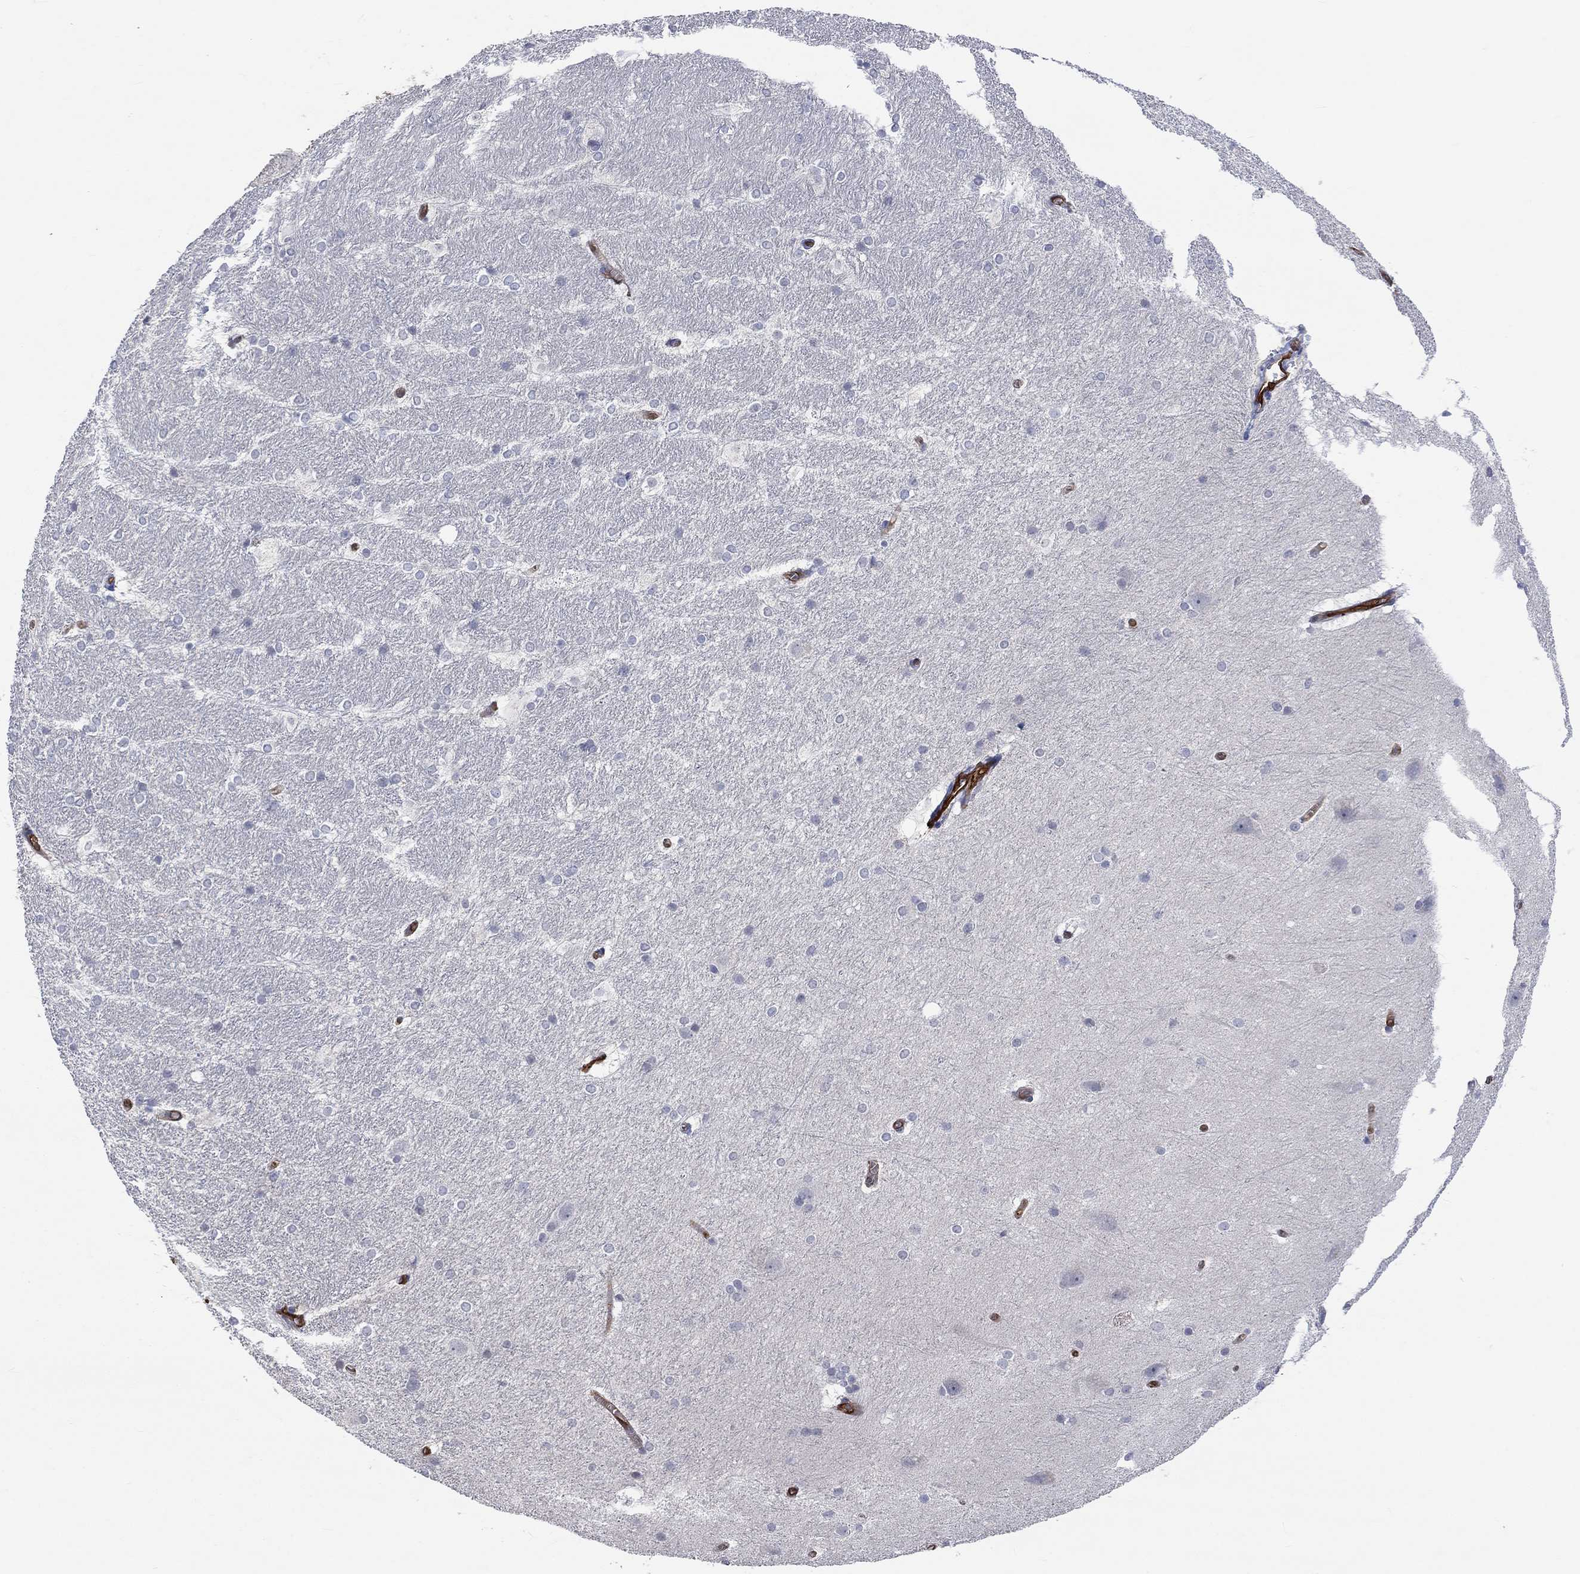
{"staining": {"intensity": "negative", "quantity": "none", "location": "none"}, "tissue": "hippocampus", "cell_type": "Glial cells", "image_type": "normal", "snomed": [{"axis": "morphology", "description": "Normal tissue, NOS"}, {"axis": "topography", "description": "Cerebral cortex"}, {"axis": "topography", "description": "Hippocampus"}], "caption": "DAB (3,3'-diaminobenzidine) immunohistochemical staining of unremarkable hippocampus displays no significant expression in glial cells. The staining was performed using DAB to visualize the protein expression in brown, while the nuclei were stained in blue with hematoxylin (Magnification: 20x).", "gene": "TGM2", "patient": {"sex": "female", "age": 19}}